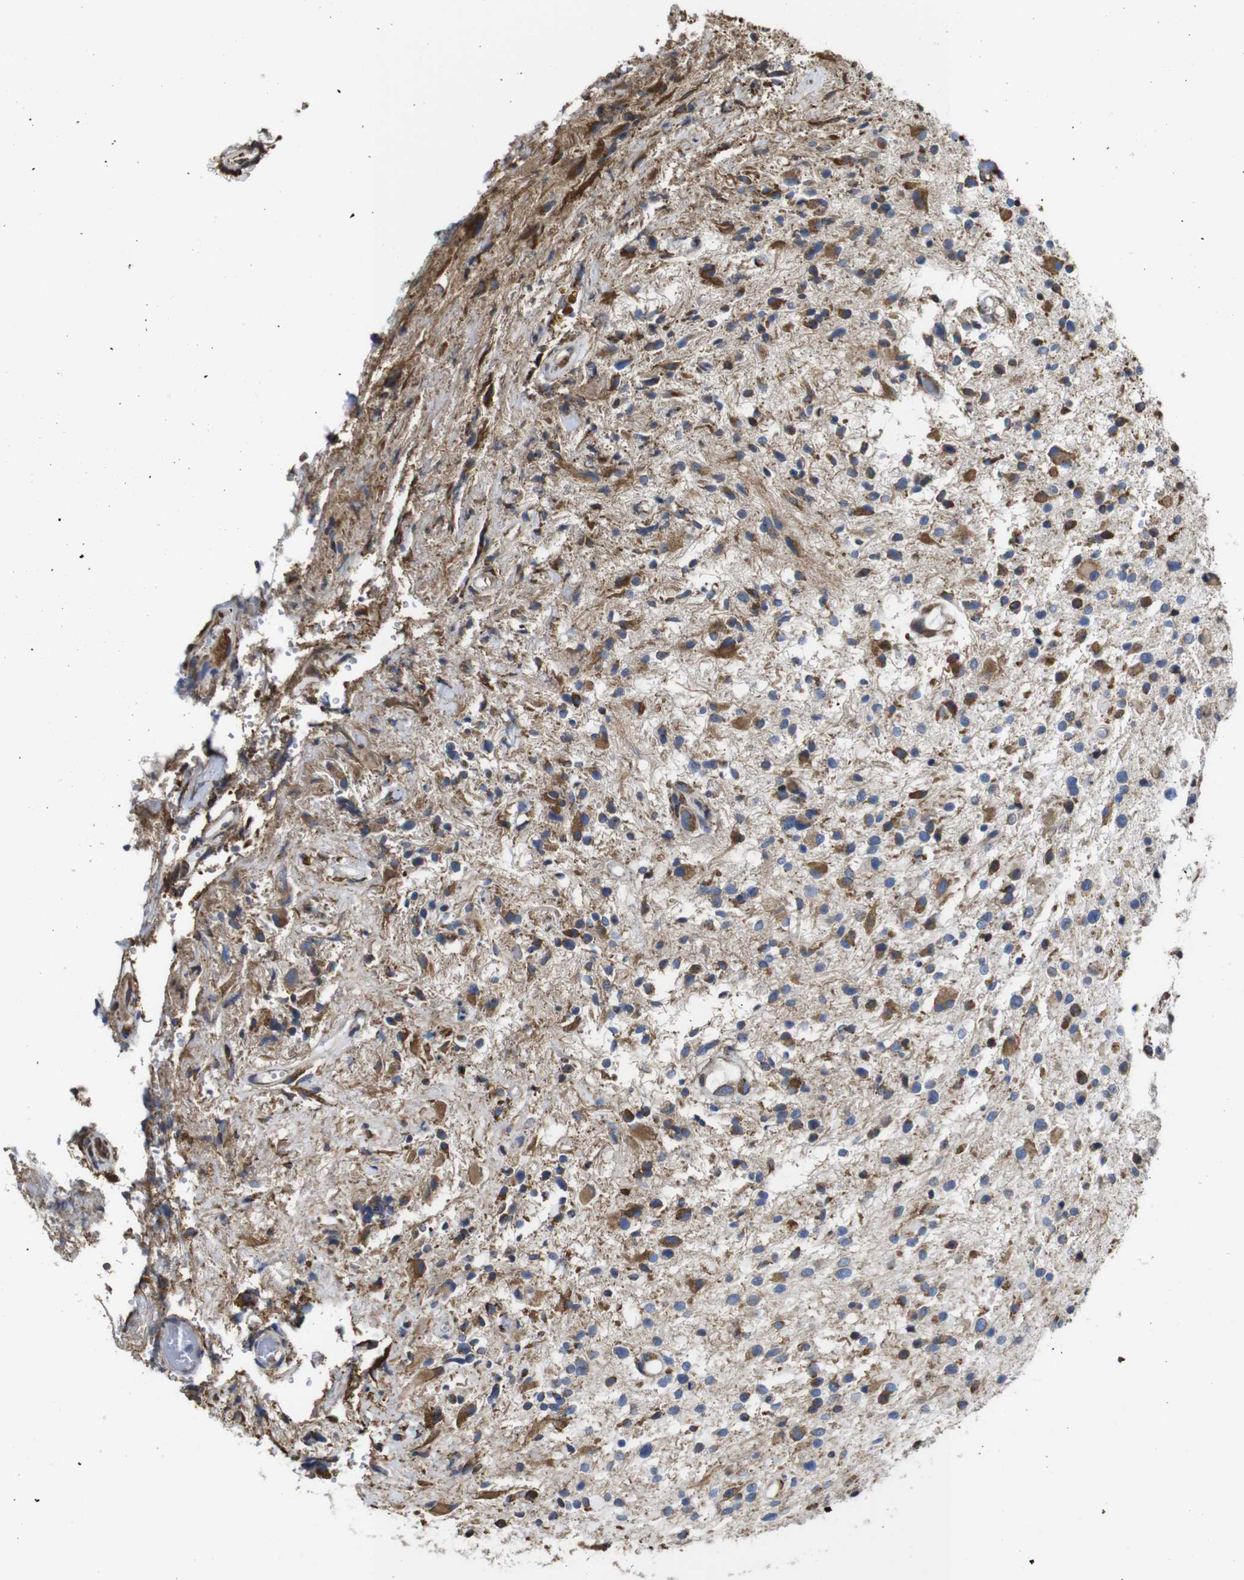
{"staining": {"intensity": "moderate", "quantity": ">75%", "location": "cytoplasmic/membranous"}, "tissue": "glioma", "cell_type": "Tumor cells", "image_type": "cancer", "snomed": [{"axis": "morphology", "description": "Glioma, malignant, High grade"}, {"axis": "topography", "description": "Brain"}], "caption": "High-power microscopy captured an IHC photomicrograph of glioma, revealing moderate cytoplasmic/membranous staining in about >75% of tumor cells.", "gene": "PPIB", "patient": {"sex": "male", "age": 33}}